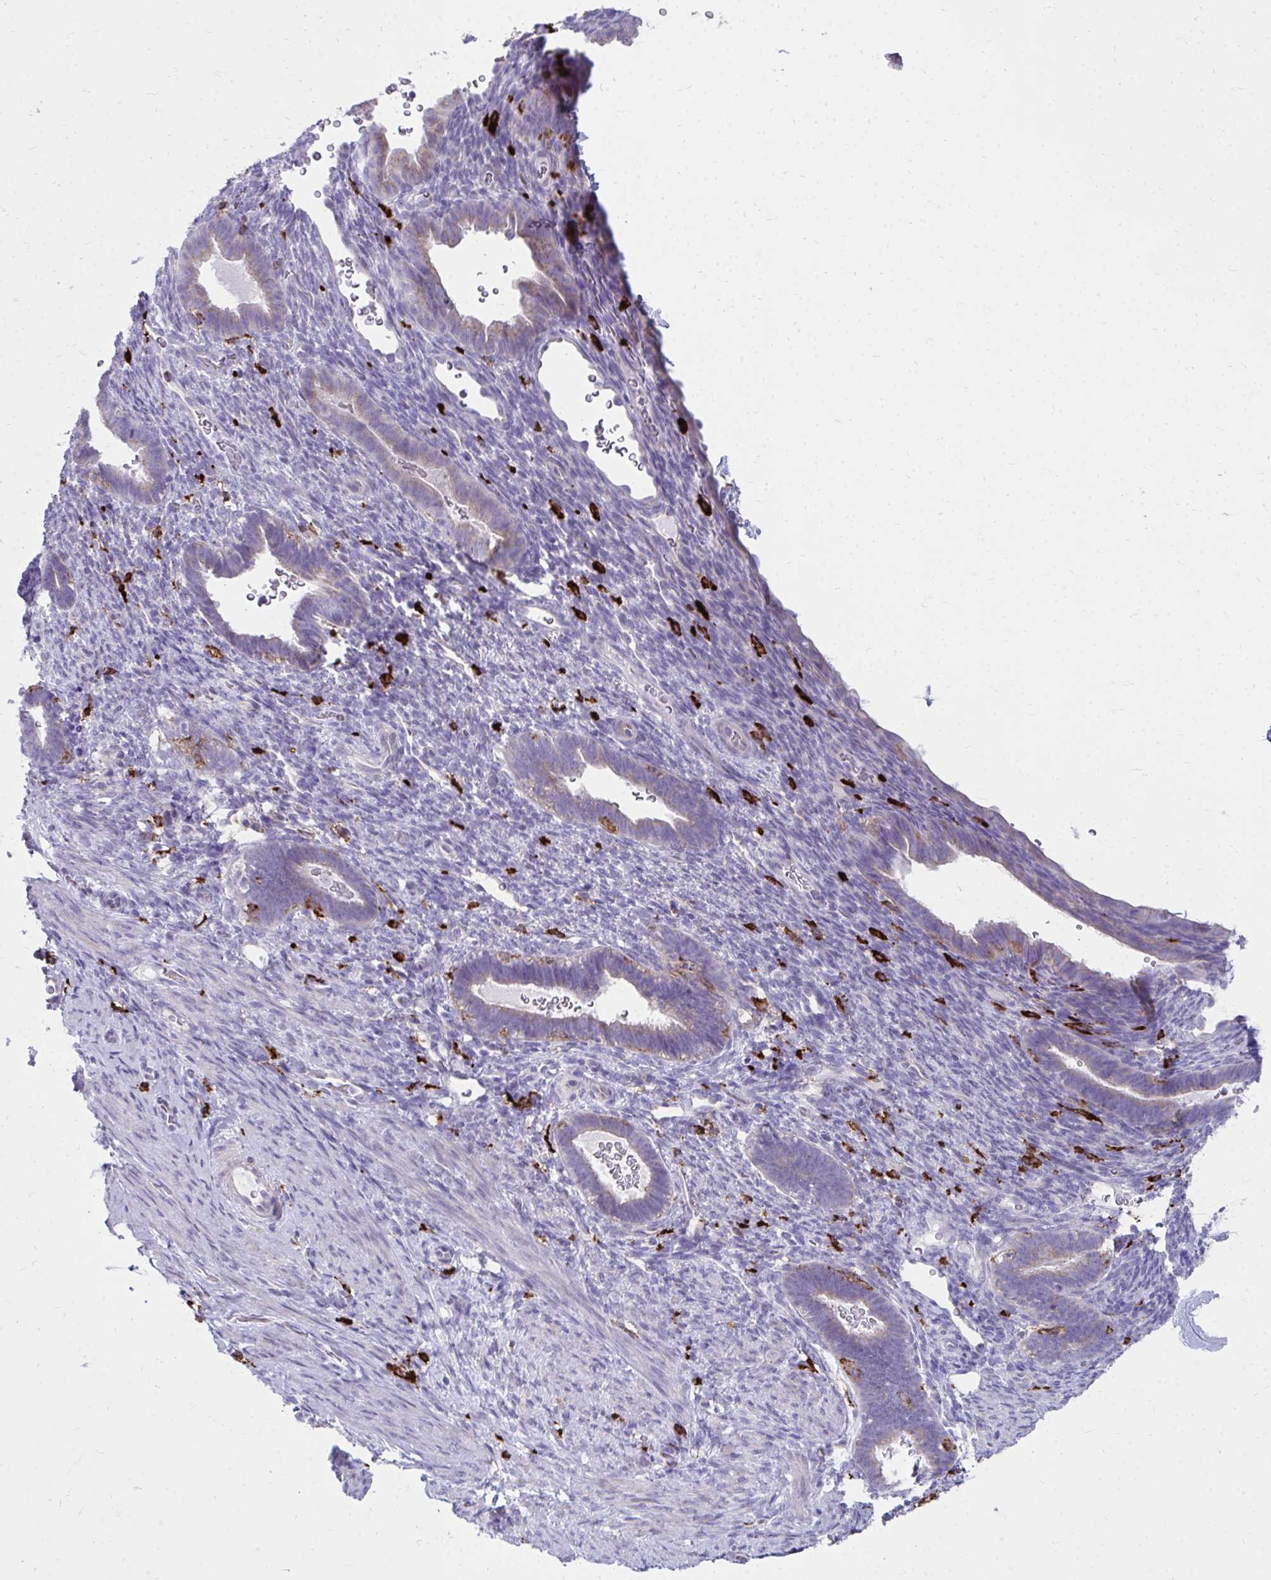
{"staining": {"intensity": "negative", "quantity": "none", "location": "none"}, "tissue": "endometrium", "cell_type": "Cells in endometrial stroma", "image_type": "normal", "snomed": [{"axis": "morphology", "description": "Normal tissue, NOS"}, {"axis": "topography", "description": "Endometrium"}], "caption": "The micrograph shows no significant positivity in cells in endometrial stroma of endometrium.", "gene": "CD163", "patient": {"sex": "female", "age": 34}}